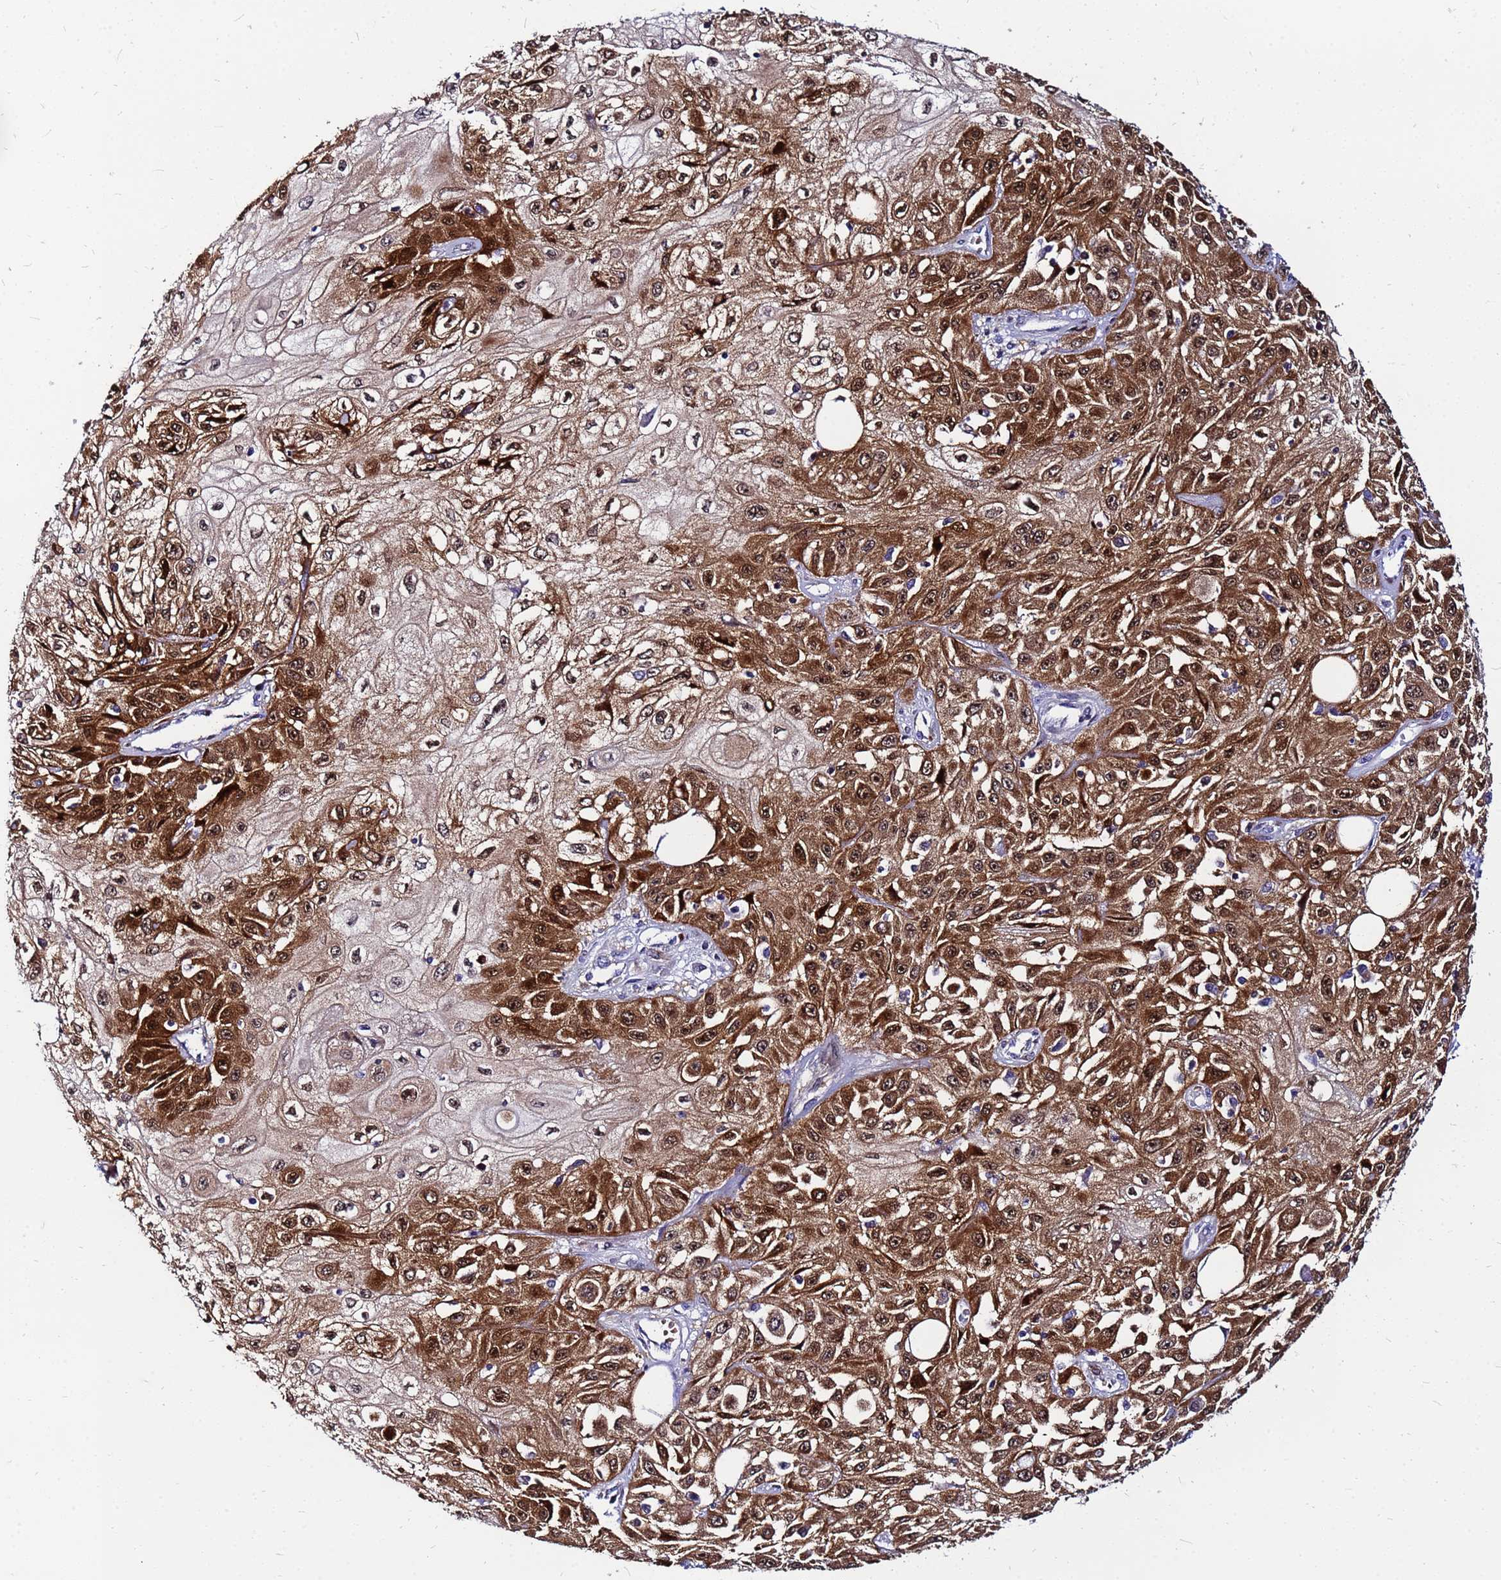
{"staining": {"intensity": "strong", "quantity": ">75%", "location": "cytoplasmic/membranous,nuclear"}, "tissue": "skin cancer", "cell_type": "Tumor cells", "image_type": "cancer", "snomed": [{"axis": "morphology", "description": "Squamous cell carcinoma, NOS"}, {"axis": "morphology", "description": "Squamous cell carcinoma, metastatic, NOS"}, {"axis": "topography", "description": "Skin"}, {"axis": "topography", "description": "Lymph node"}], "caption": "DAB (3,3'-diaminobenzidine) immunohistochemical staining of human metastatic squamous cell carcinoma (skin) shows strong cytoplasmic/membranous and nuclear protein expression in approximately >75% of tumor cells.", "gene": "PPP1R14C", "patient": {"sex": "male", "age": 75}}